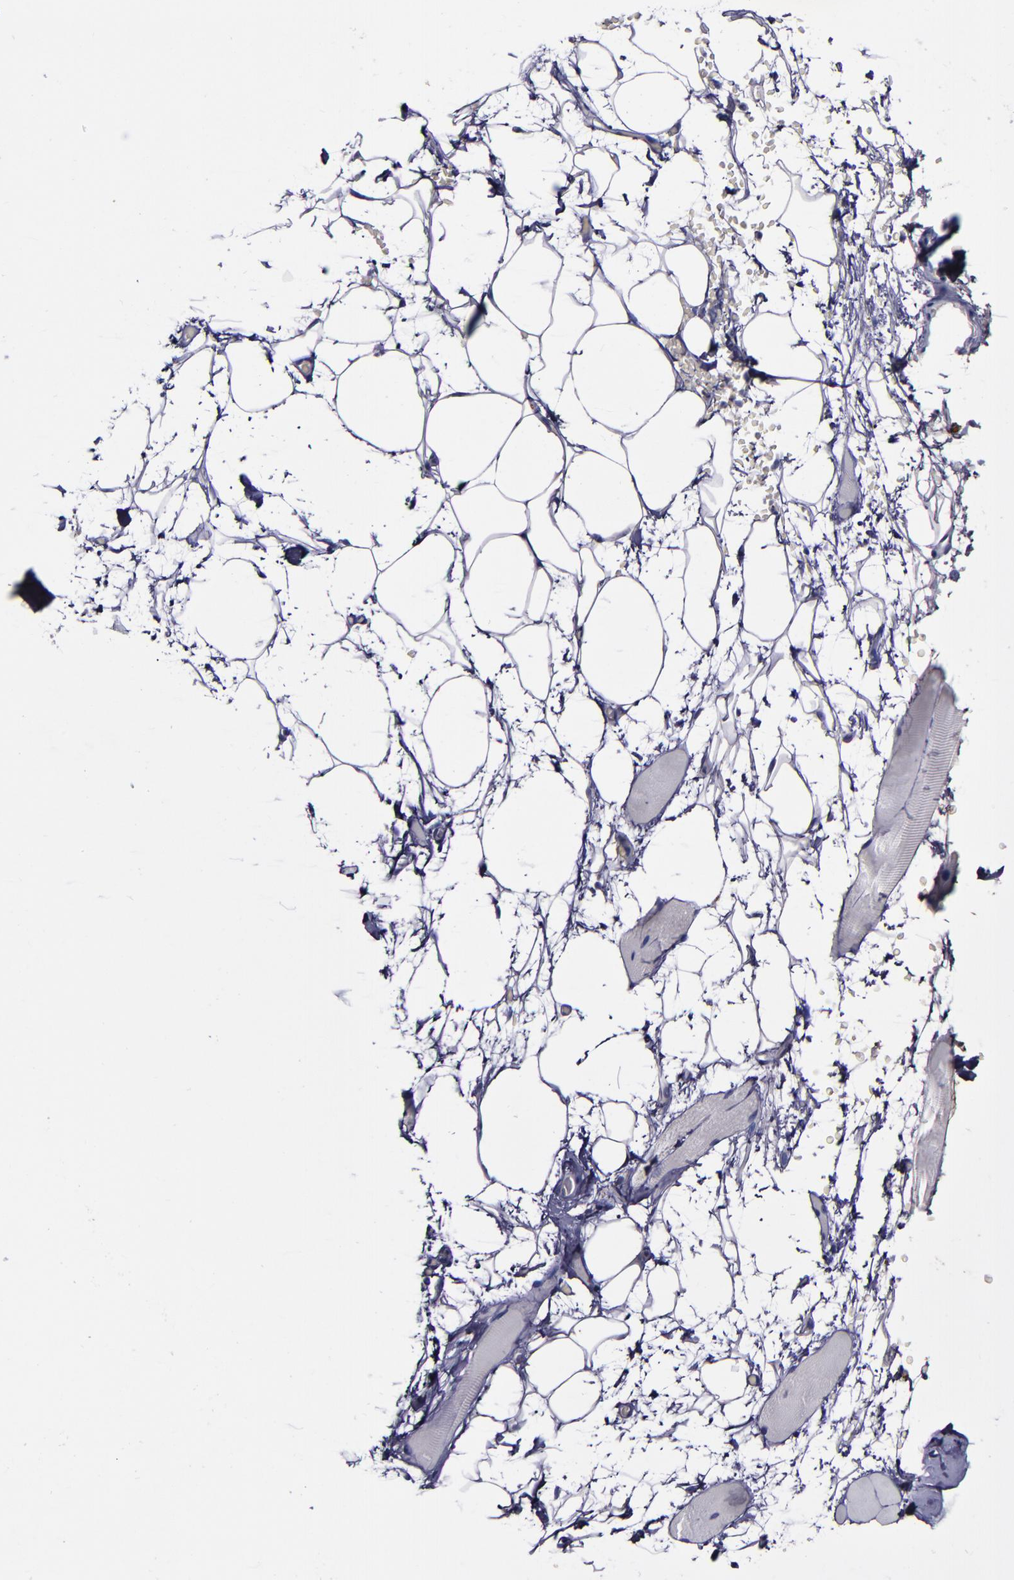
{"staining": {"intensity": "negative", "quantity": "none", "location": "none"}, "tissue": "skeletal muscle", "cell_type": "Myocytes", "image_type": "normal", "snomed": [{"axis": "morphology", "description": "Normal tissue, NOS"}, {"axis": "topography", "description": "Skeletal muscle"}, {"axis": "topography", "description": "Parathyroid gland"}], "caption": "The micrograph exhibits no significant staining in myocytes of skeletal muscle. The staining was performed using DAB to visualize the protein expression in brown, while the nuclei were stained in blue with hematoxylin (Magnification: 20x).", "gene": "MFGE8", "patient": {"sex": "female", "age": 37}}